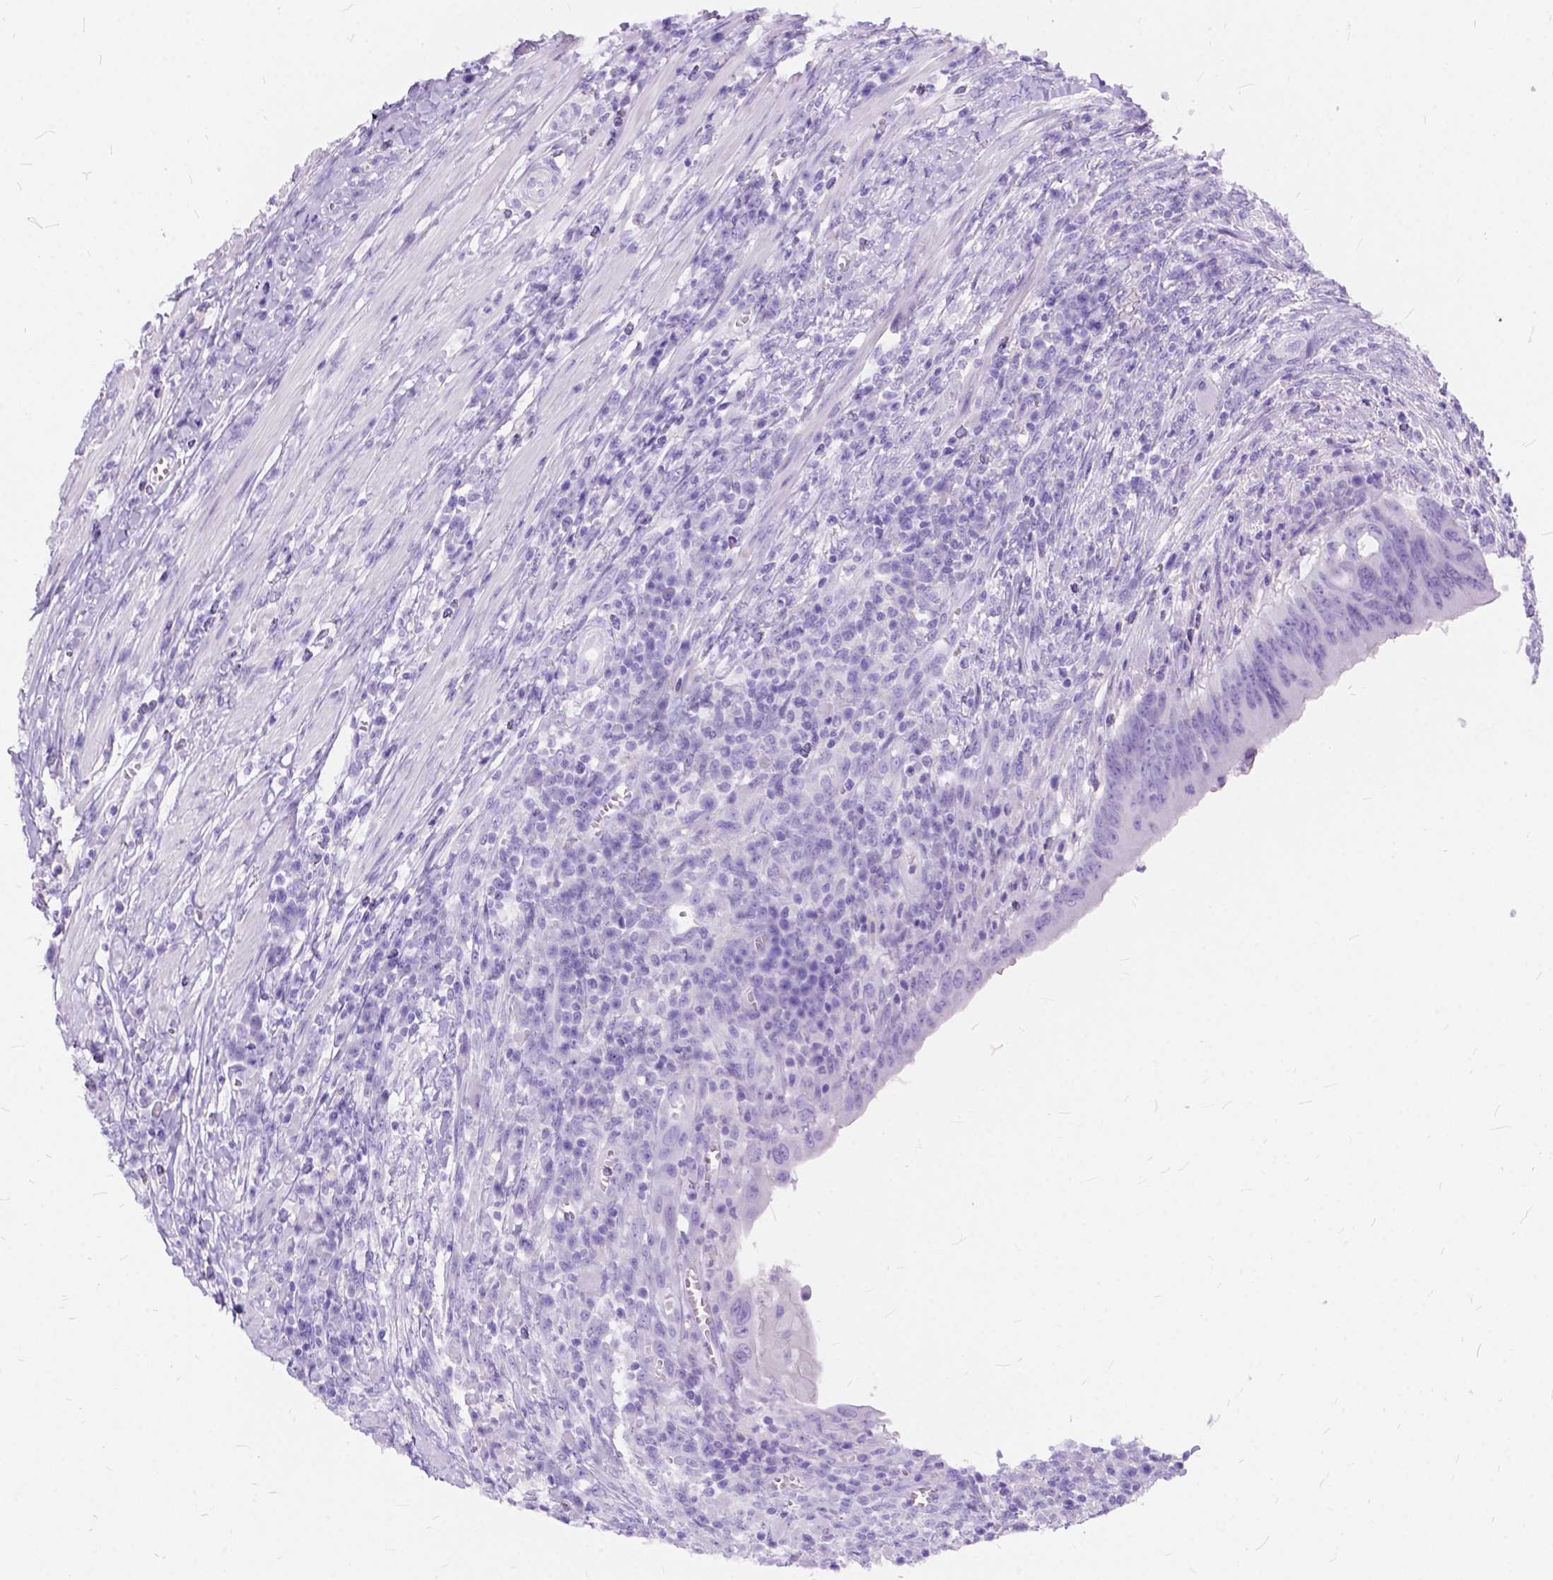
{"staining": {"intensity": "negative", "quantity": "none", "location": "none"}, "tissue": "colorectal cancer", "cell_type": "Tumor cells", "image_type": "cancer", "snomed": [{"axis": "morphology", "description": "Adenocarcinoma, NOS"}, {"axis": "topography", "description": "Colon"}], "caption": "Colorectal adenocarcinoma stained for a protein using immunohistochemistry shows no positivity tumor cells.", "gene": "C1QTNF3", "patient": {"sex": "male", "age": 65}}